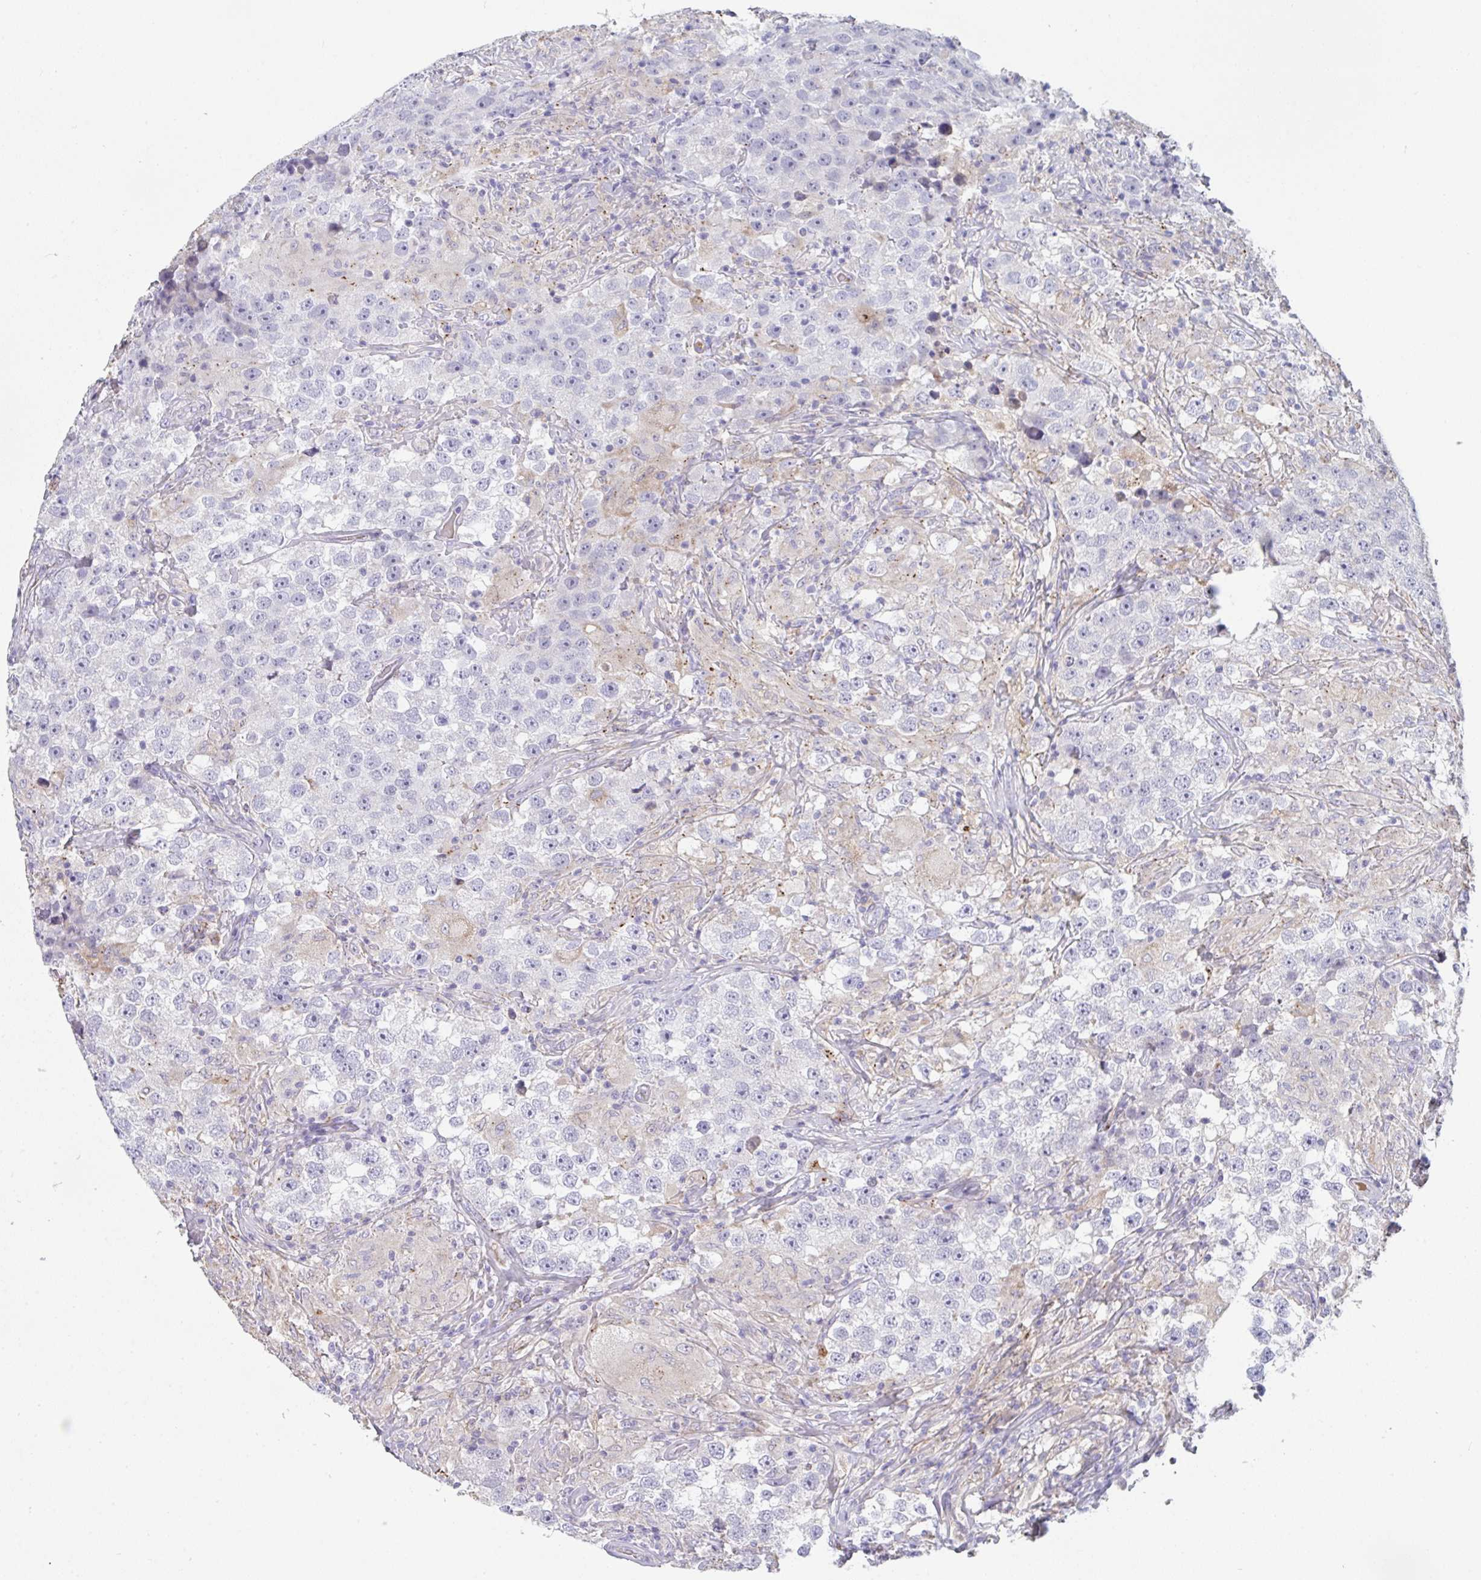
{"staining": {"intensity": "negative", "quantity": "none", "location": "none"}, "tissue": "testis cancer", "cell_type": "Tumor cells", "image_type": "cancer", "snomed": [{"axis": "morphology", "description": "Seminoma, NOS"}, {"axis": "topography", "description": "Testis"}], "caption": "Protein analysis of testis seminoma exhibits no significant staining in tumor cells.", "gene": "HGFAC", "patient": {"sex": "male", "age": 46}}